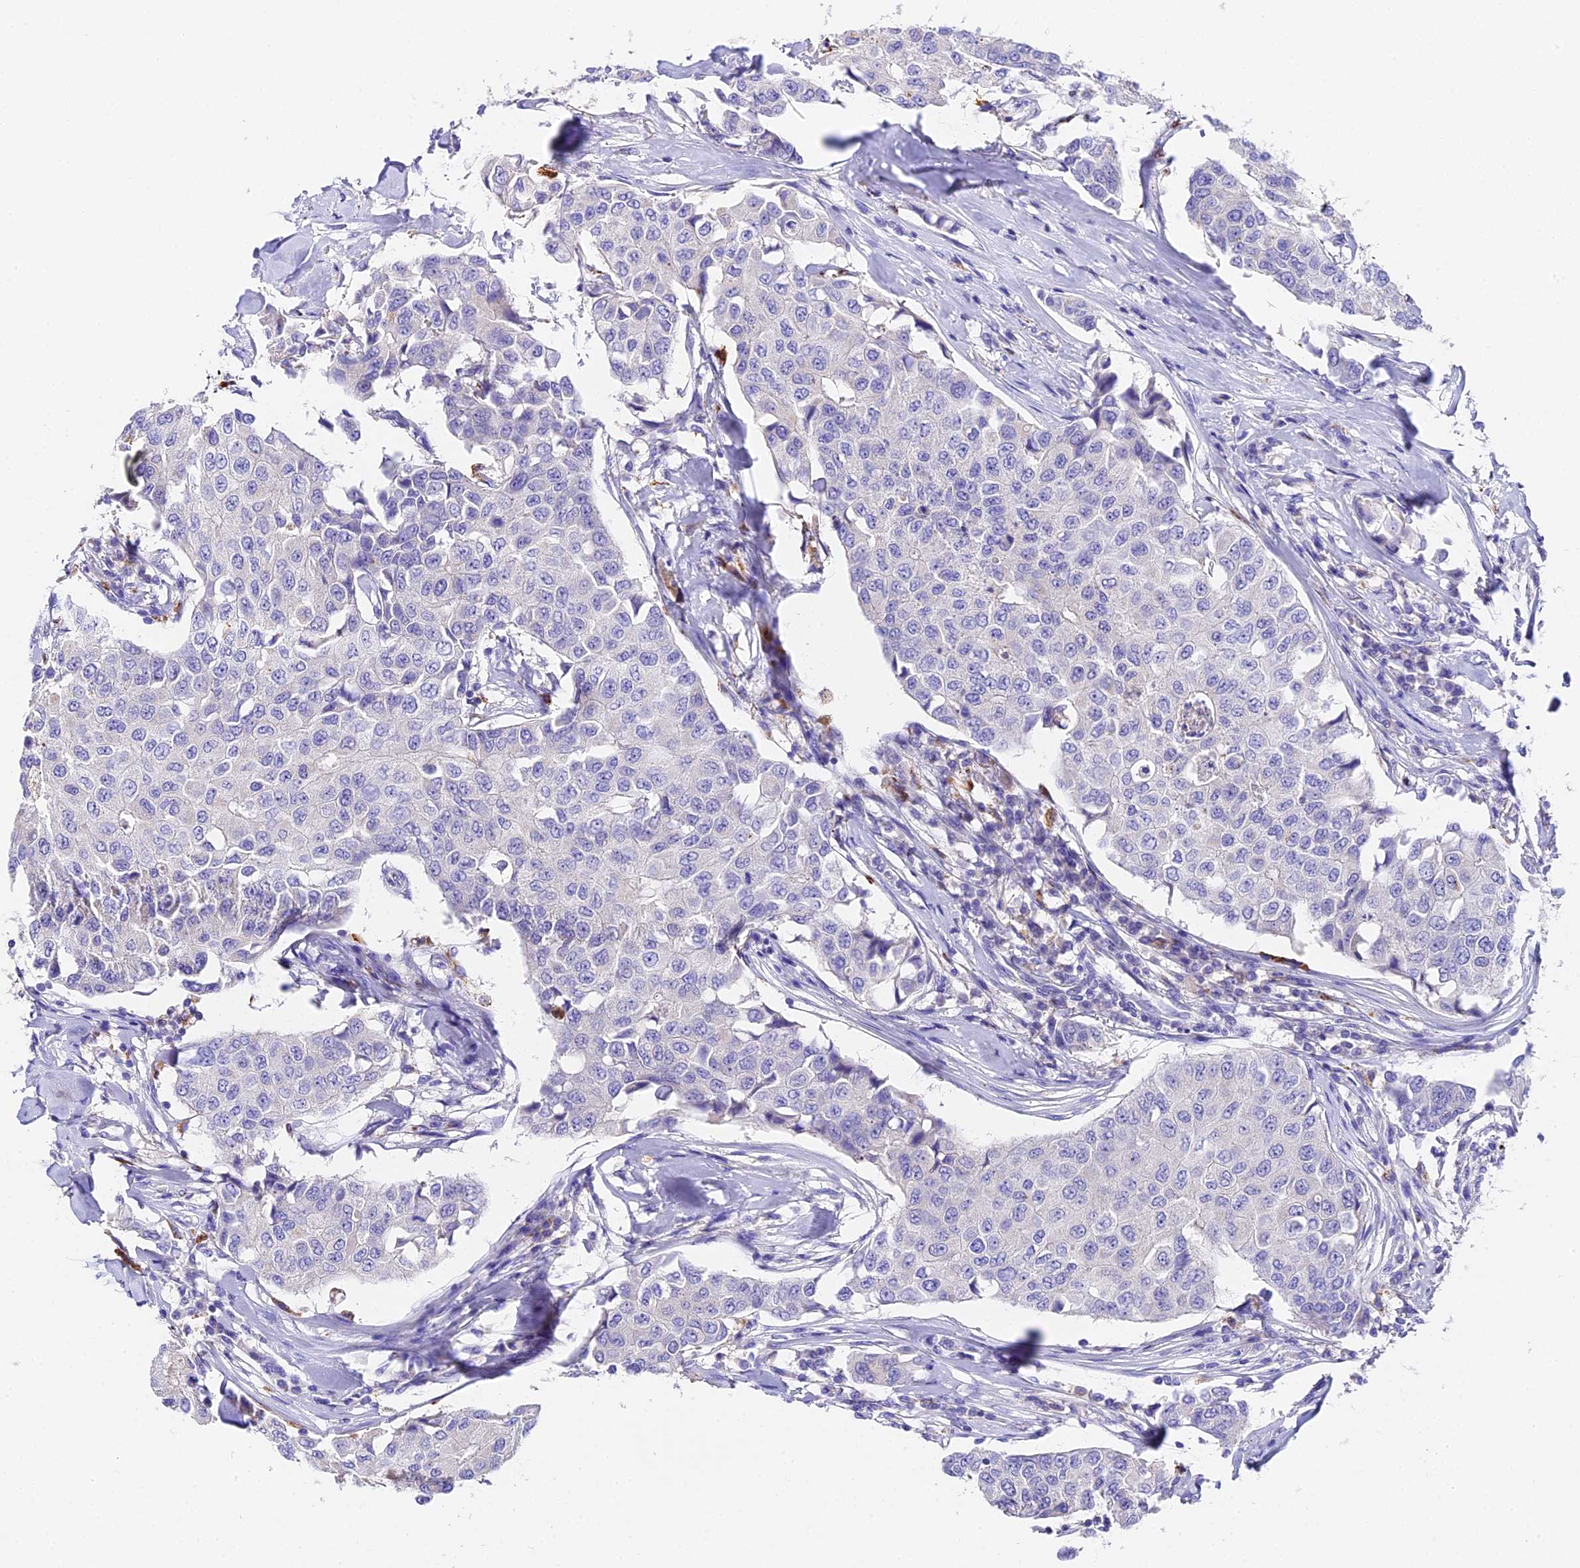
{"staining": {"intensity": "negative", "quantity": "none", "location": "none"}, "tissue": "breast cancer", "cell_type": "Tumor cells", "image_type": "cancer", "snomed": [{"axis": "morphology", "description": "Duct carcinoma"}, {"axis": "topography", "description": "Breast"}], "caption": "This is an immunohistochemistry histopathology image of human breast cancer (intraductal carcinoma). There is no expression in tumor cells.", "gene": "LYPD6", "patient": {"sex": "female", "age": 80}}